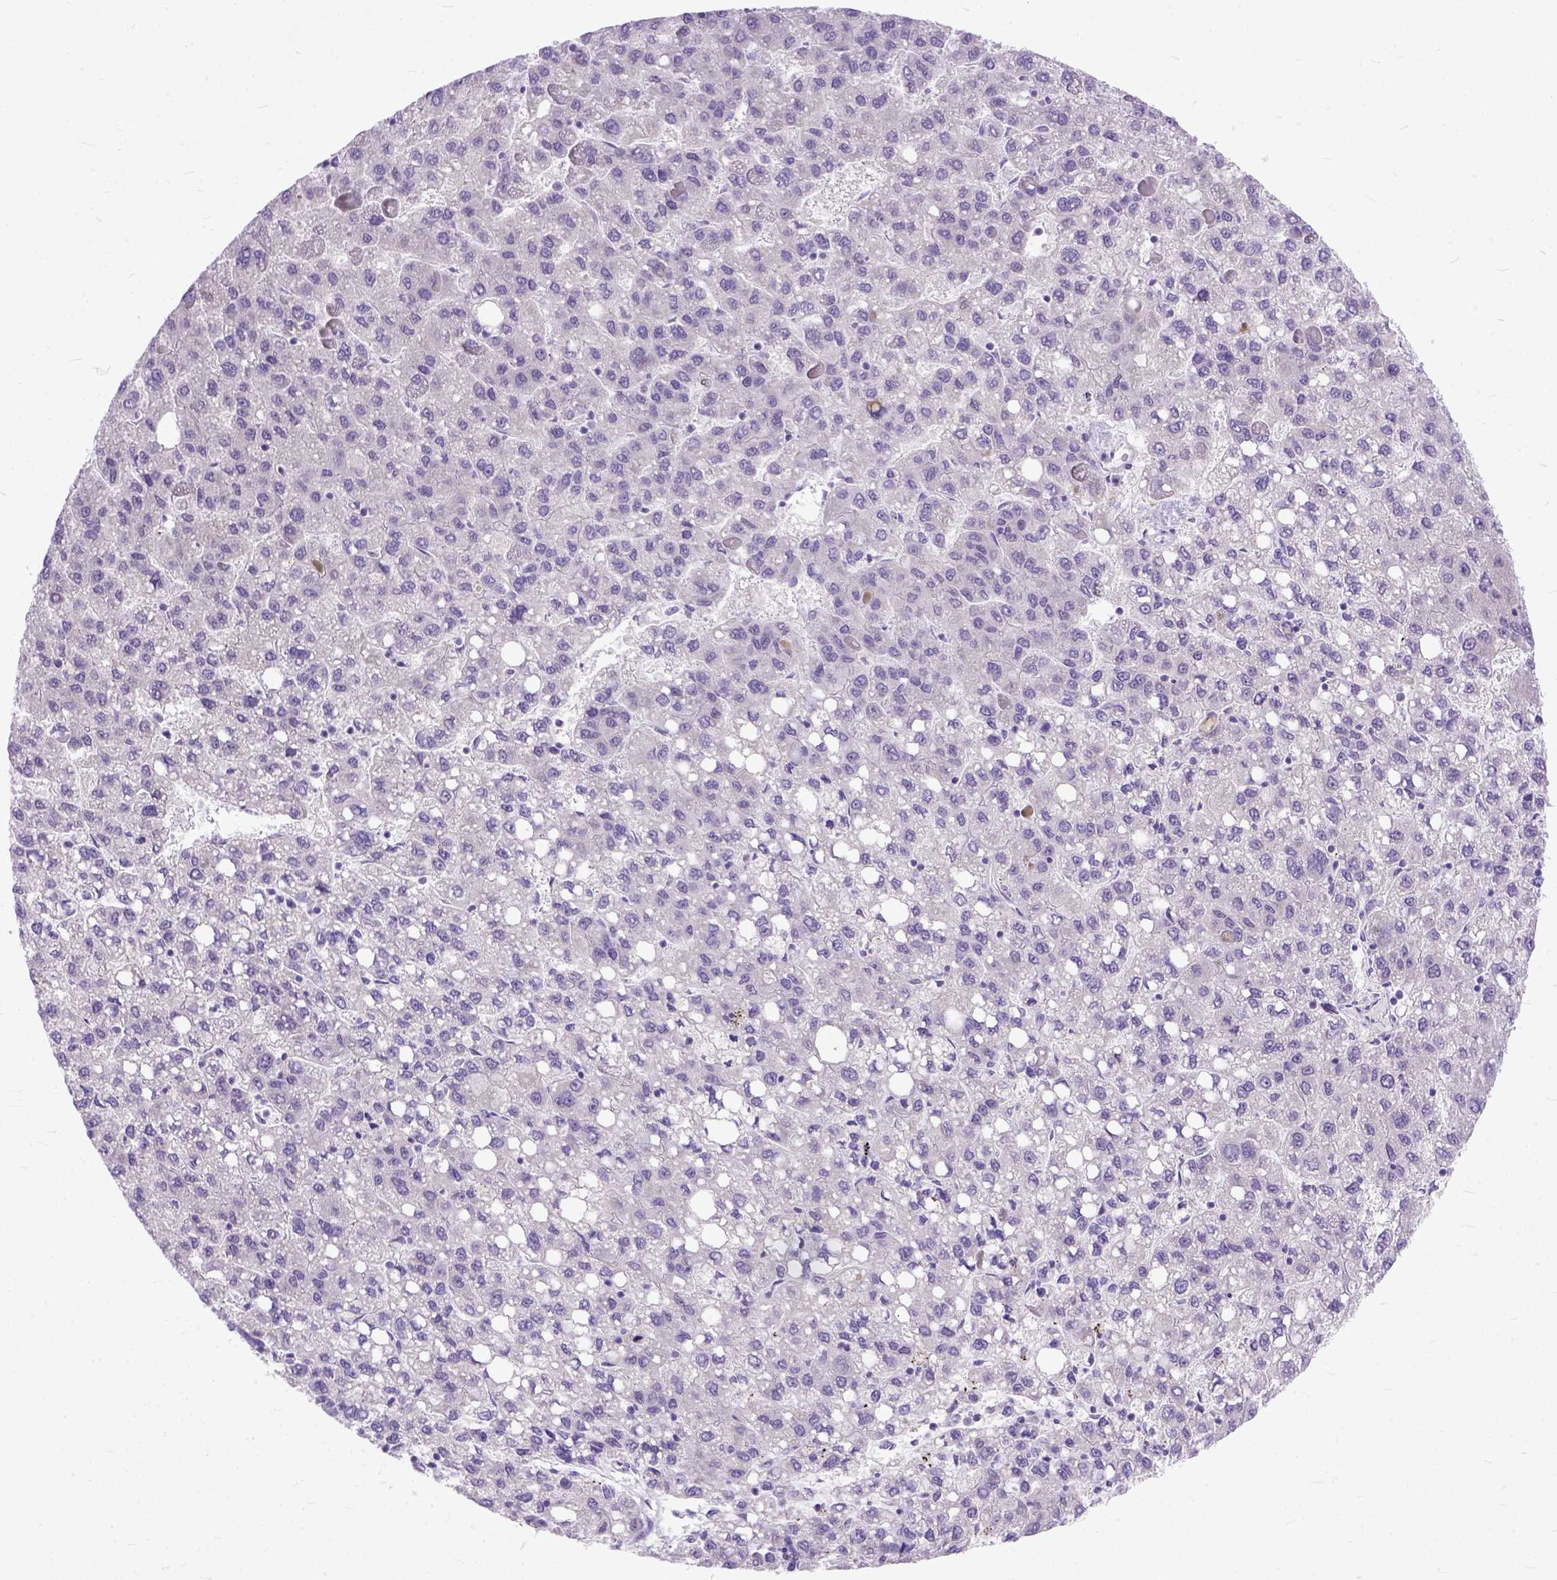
{"staining": {"intensity": "negative", "quantity": "none", "location": "none"}, "tissue": "liver cancer", "cell_type": "Tumor cells", "image_type": "cancer", "snomed": [{"axis": "morphology", "description": "Carcinoma, Hepatocellular, NOS"}, {"axis": "topography", "description": "Liver"}], "caption": "Image shows no significant protein staining in tumor cells of hepatocellular carcinoma (liver).", "gene": "TCEAL7", "patient": {"sex": "female", "age": 82}}